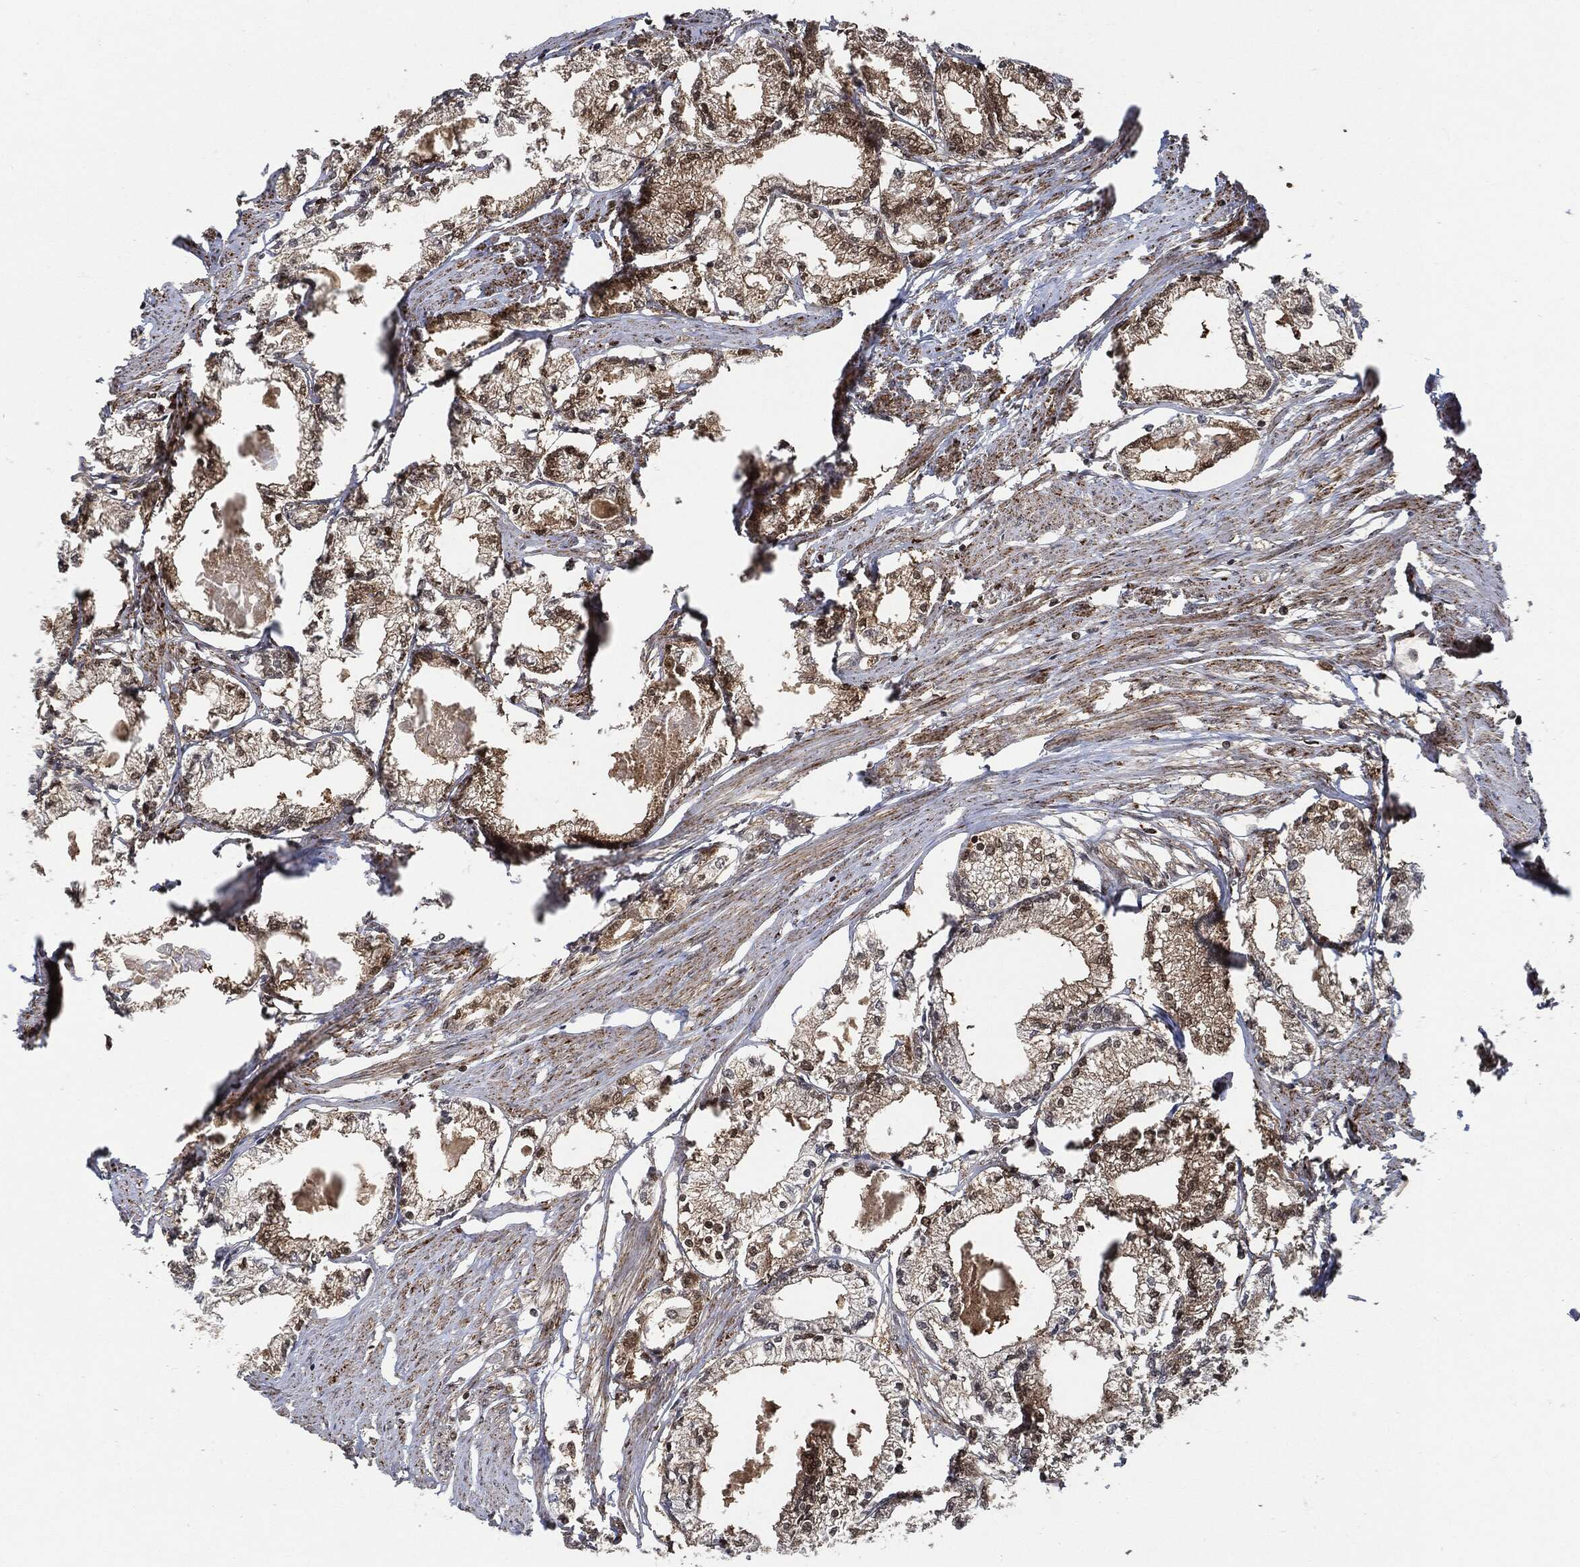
{"staining": {"intensity": "negative", "quantity": "none", "location": "none"}, "tissue": "prostate cancer", "cell_type": "Tumor cells", "image_type": "cancer", "snomed": [{"axis": "morphology", "description": "Adenocarcinoma, NOS"}, {"axis": "topography", "description": "Prostate"}], "caption": "Immunohistochemistry of human adenocarcinoma (prostate) displays no staining in tumor cells. (DAB IHC with hematoxylin counter stain).", "gene": "CUTA", "patient": {"sex": "male", "age": 56}}